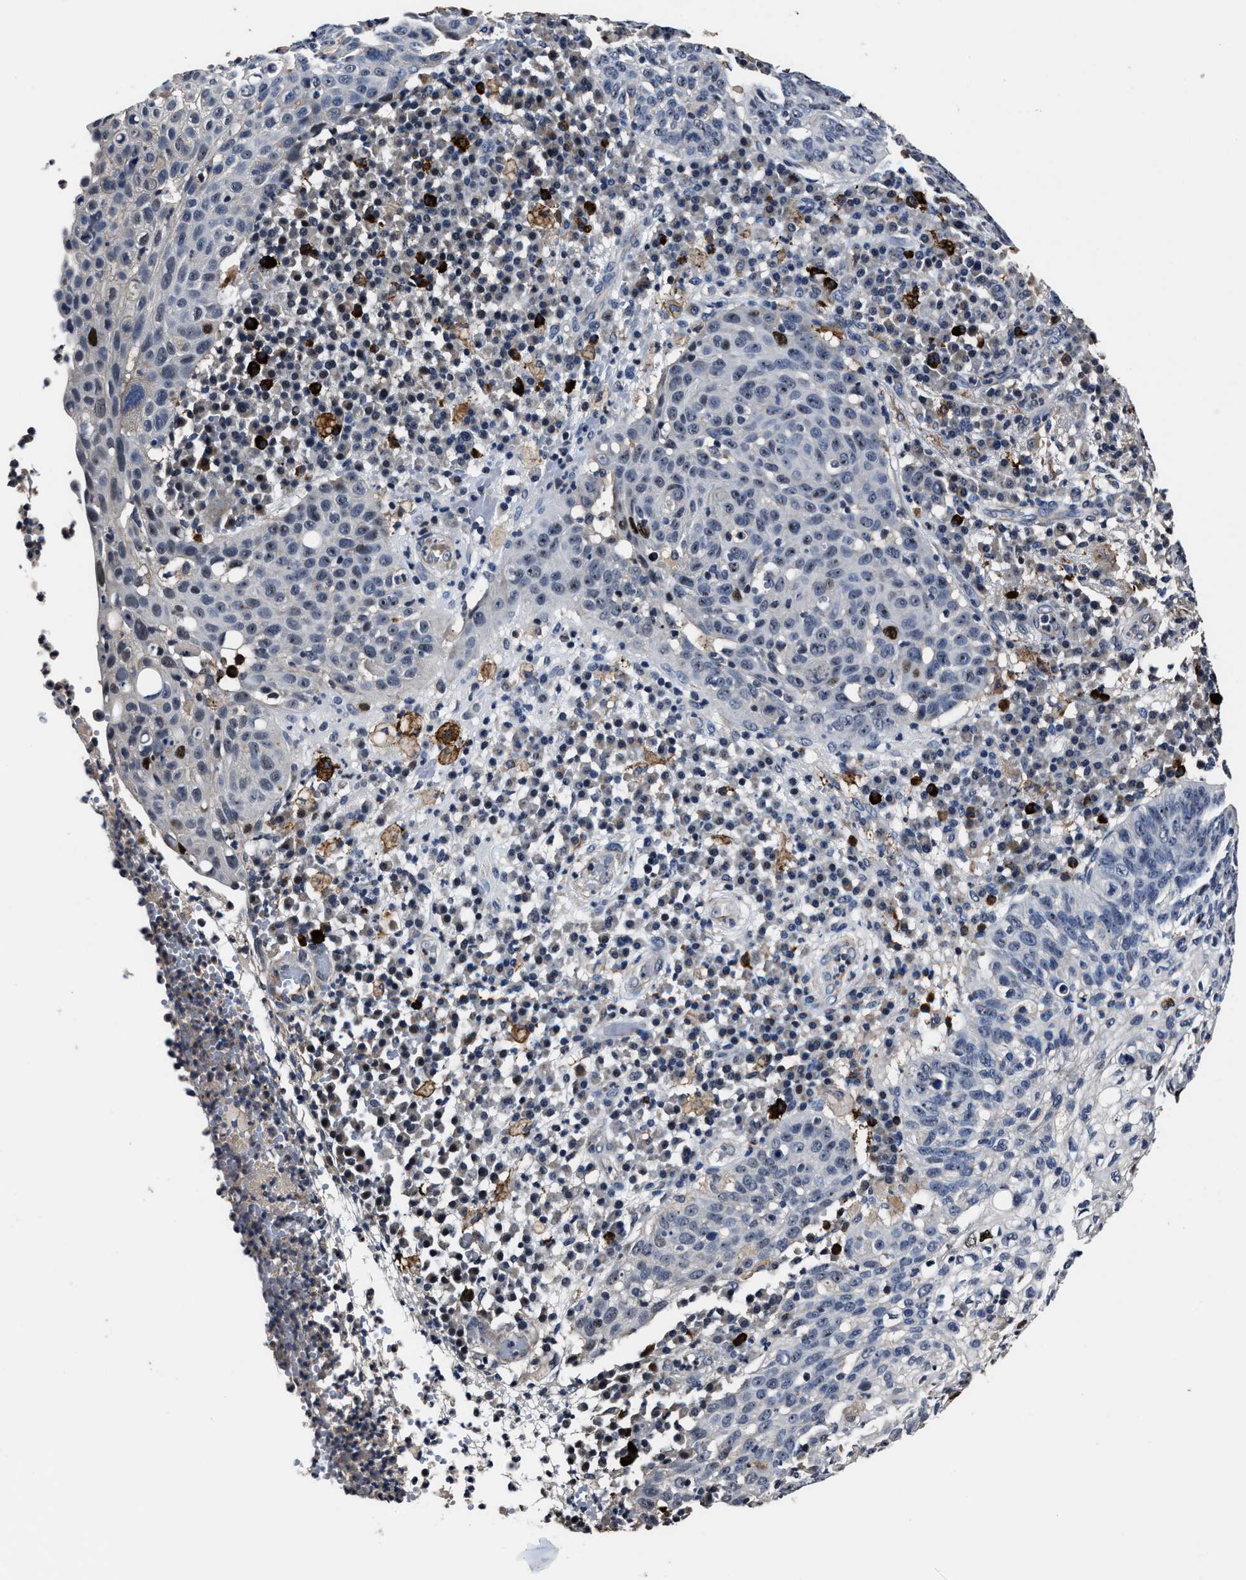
{"staining": {"intensity": "negative", "quantity": "none", "location": "none"}, "tissue": "skin cancer", "cell_type": "Tumor cells", "image_type": "cancer", "snomed": [{"axis": "morphology", "description": "Squamous cell carcinoma in situ, NOS"}, {"axis": "morphology", "description": "Squamous cell carcinoma, NOS"}, {"axis": "topography", "description": "Skin"}], "caption": "Skin squamous cell carcinoma in situ was stained to show a protein in brown. There is no significant staining in tumor cells.", "gene": "RSBN1L", "patient": {"sex": "male", "age": 93}}